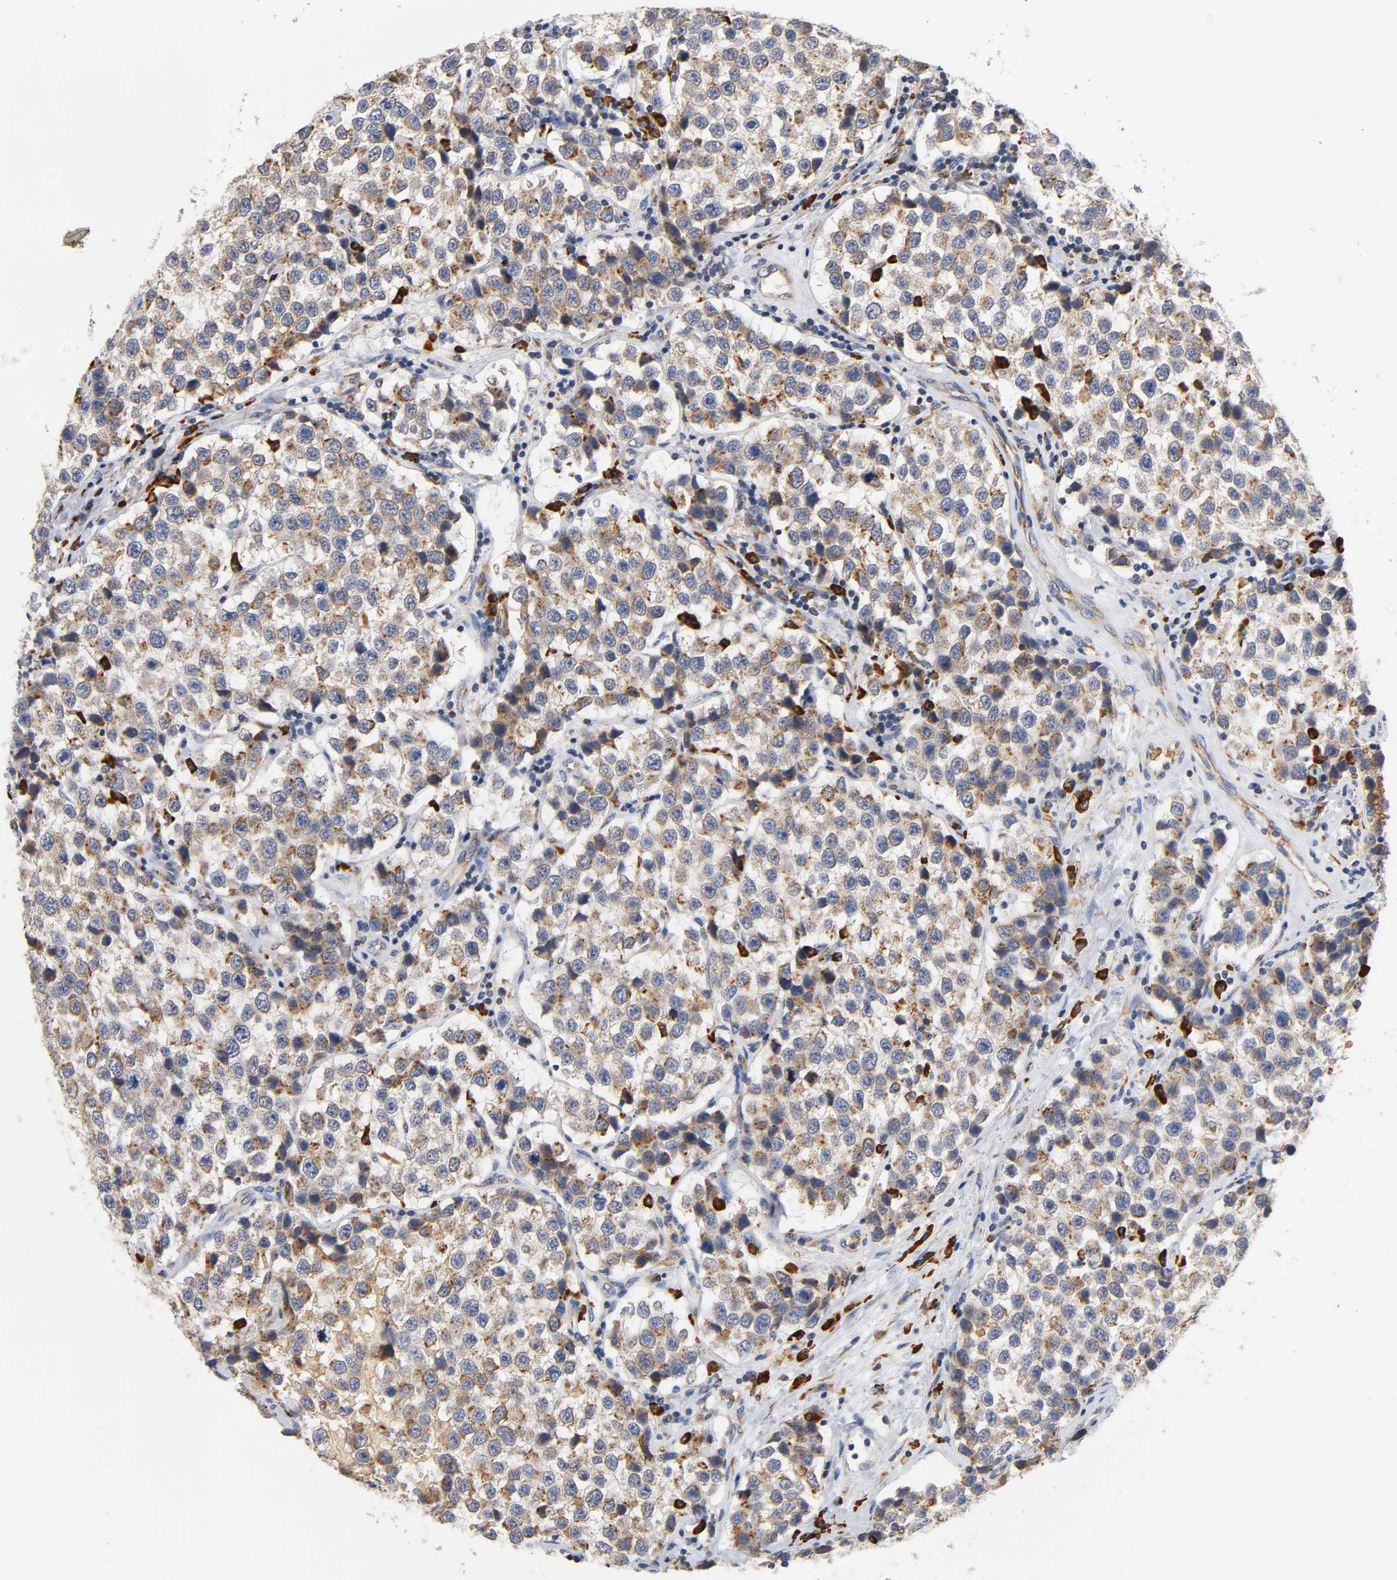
{"staining": {"intensity": "weak", "quantity": "25%-75%", "location": "cytoplasmic/membranous"}, "tissue": "testis cancer", "cell_type": "Tumor cells", "image_type": "cancer", "snomed": [{"axis": "morphology", "description": "Seminoma, NOS"}, {"axis": "topography", "description": "Testis"}], "caption": "The micrograph displays a brown stain indicating the presence of a protein in the cytoplasmic/membranous of tumor cells in testis seminoma.", "gene": "UCKL1", "patient": {"sex": "male", "age": 39}}